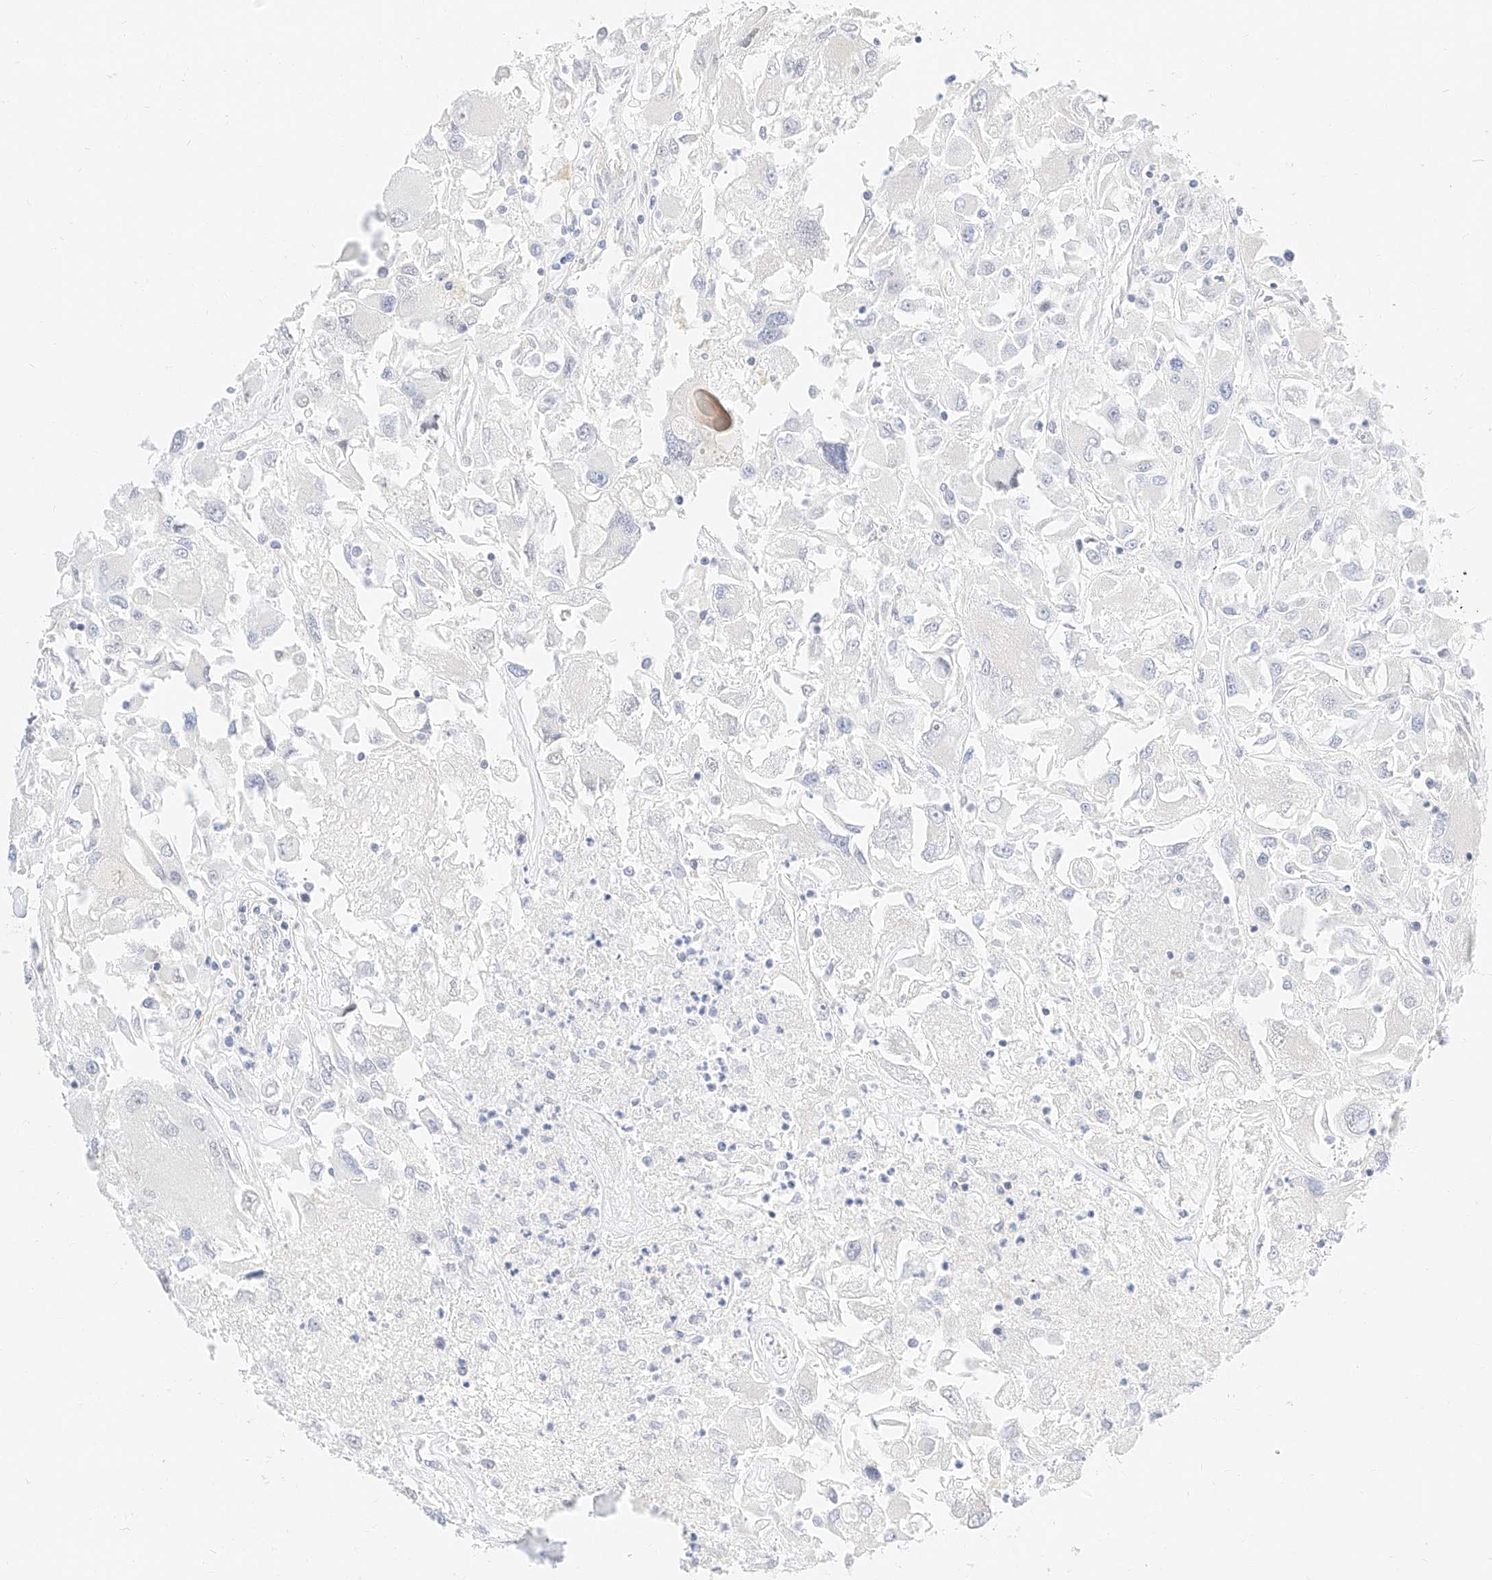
{"staining": {"intensity": "negative", "quantity": "none", "location": "none"}, "tissue": "renal cancer", "cell_type": "Tumor cells", "image_type": "cancer", "snomed": [{"axis": "morphology", "description": "Adenocarcinoma, NOS"}, {"axis": "topography", "description": "Kidney"}], "caption": "A micrograph of human adenocarcinoma (renal) is negative for staining in tumor cells.", "gene": "CDCP2", "patient": {"sex": "female", "age": 52}}